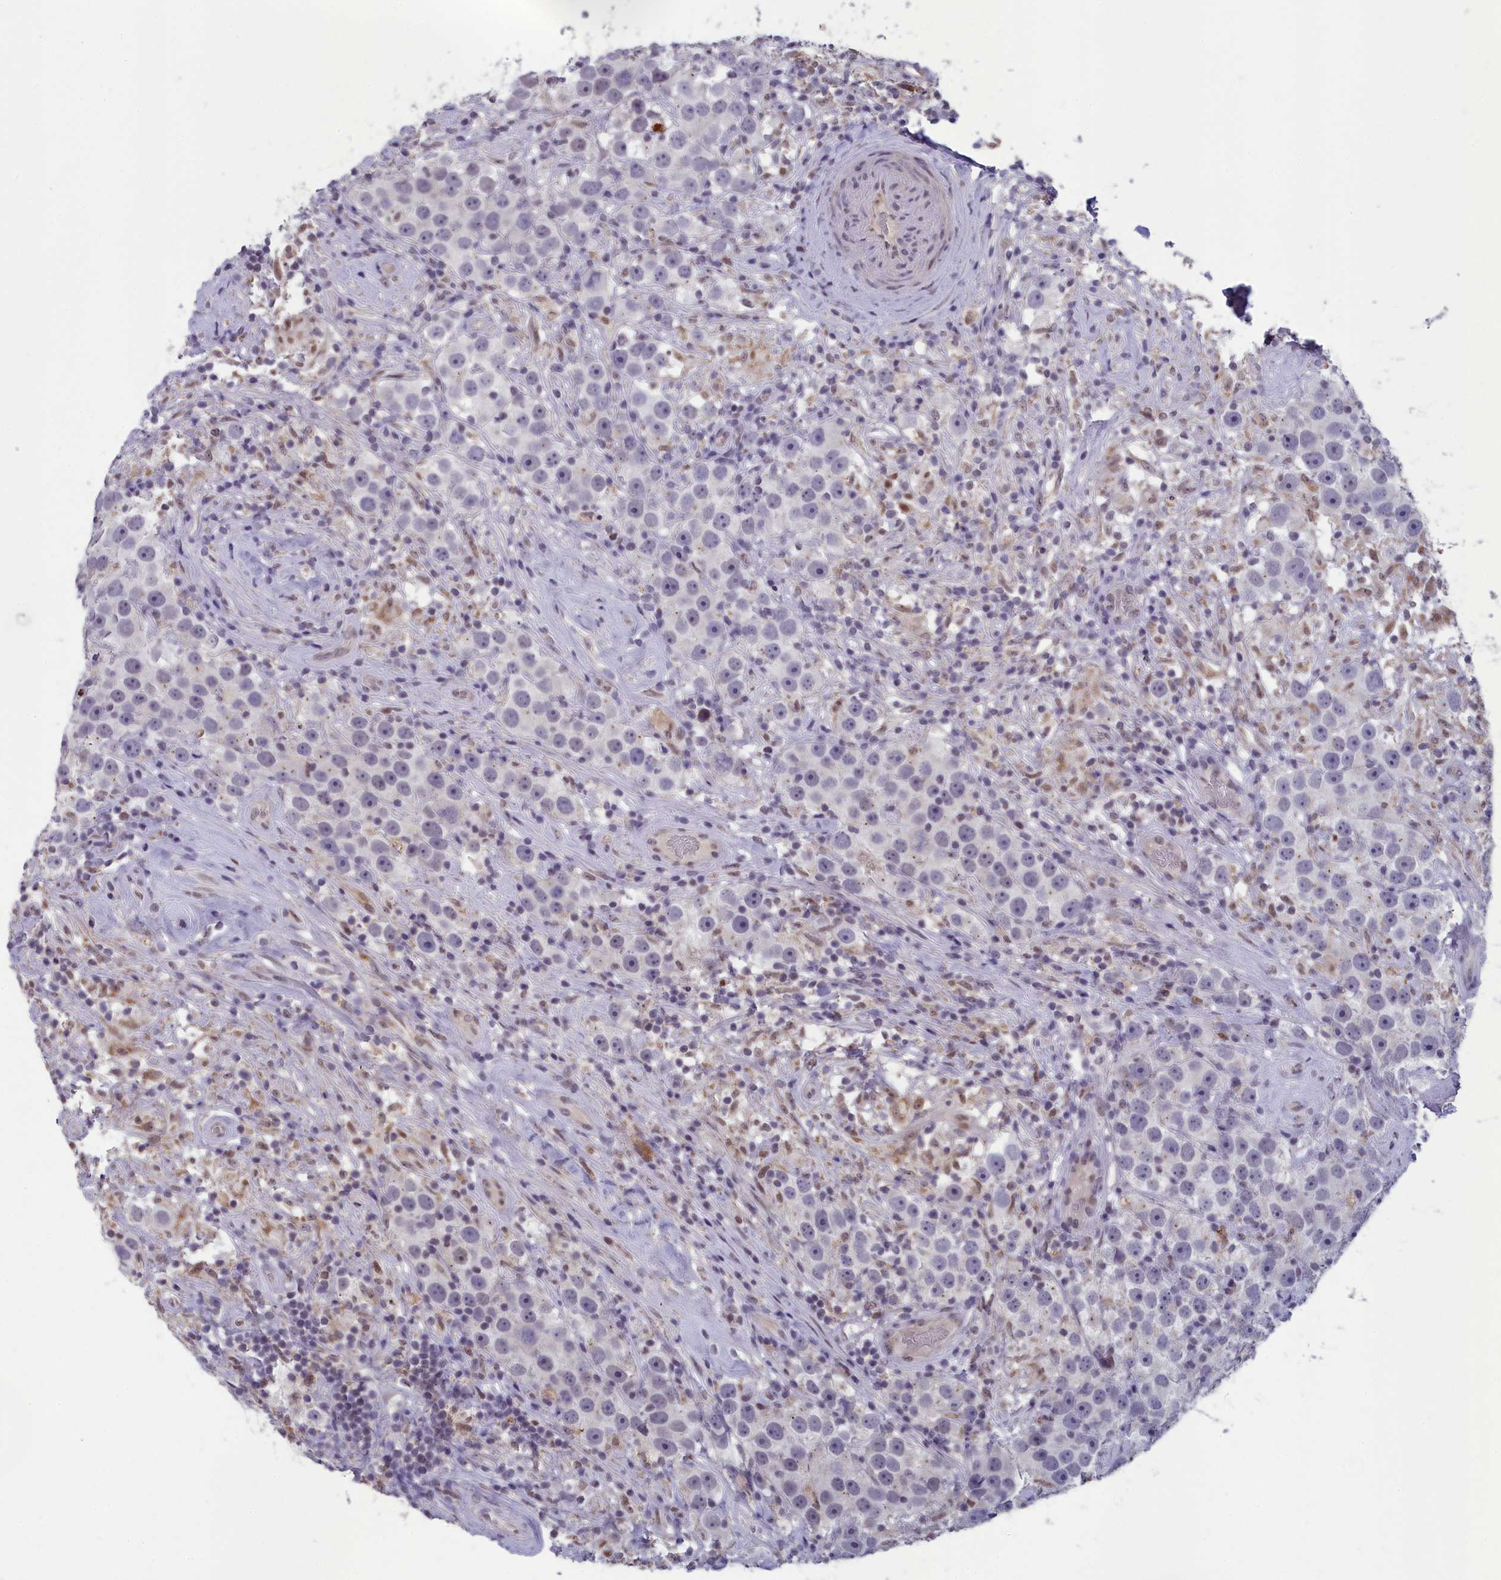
{"staining": {"intensity": "negative", "quantity": "none", "location": "none"}, "tissue": "testis cancer", "cell_type": "Tumor cells", "image_type": "cancer", "snomed": [{"axis": "morphology", "description": "Seminoma, NOS"}, {"axis": "topography", "description": "Testis"}], "caption": "Human seminoma (testis) stained for a protein using IHC demonstrates no positivity in tumor cells.", "gene": "MT-CO3", "patient": {"sex": "male", "age": 49}}